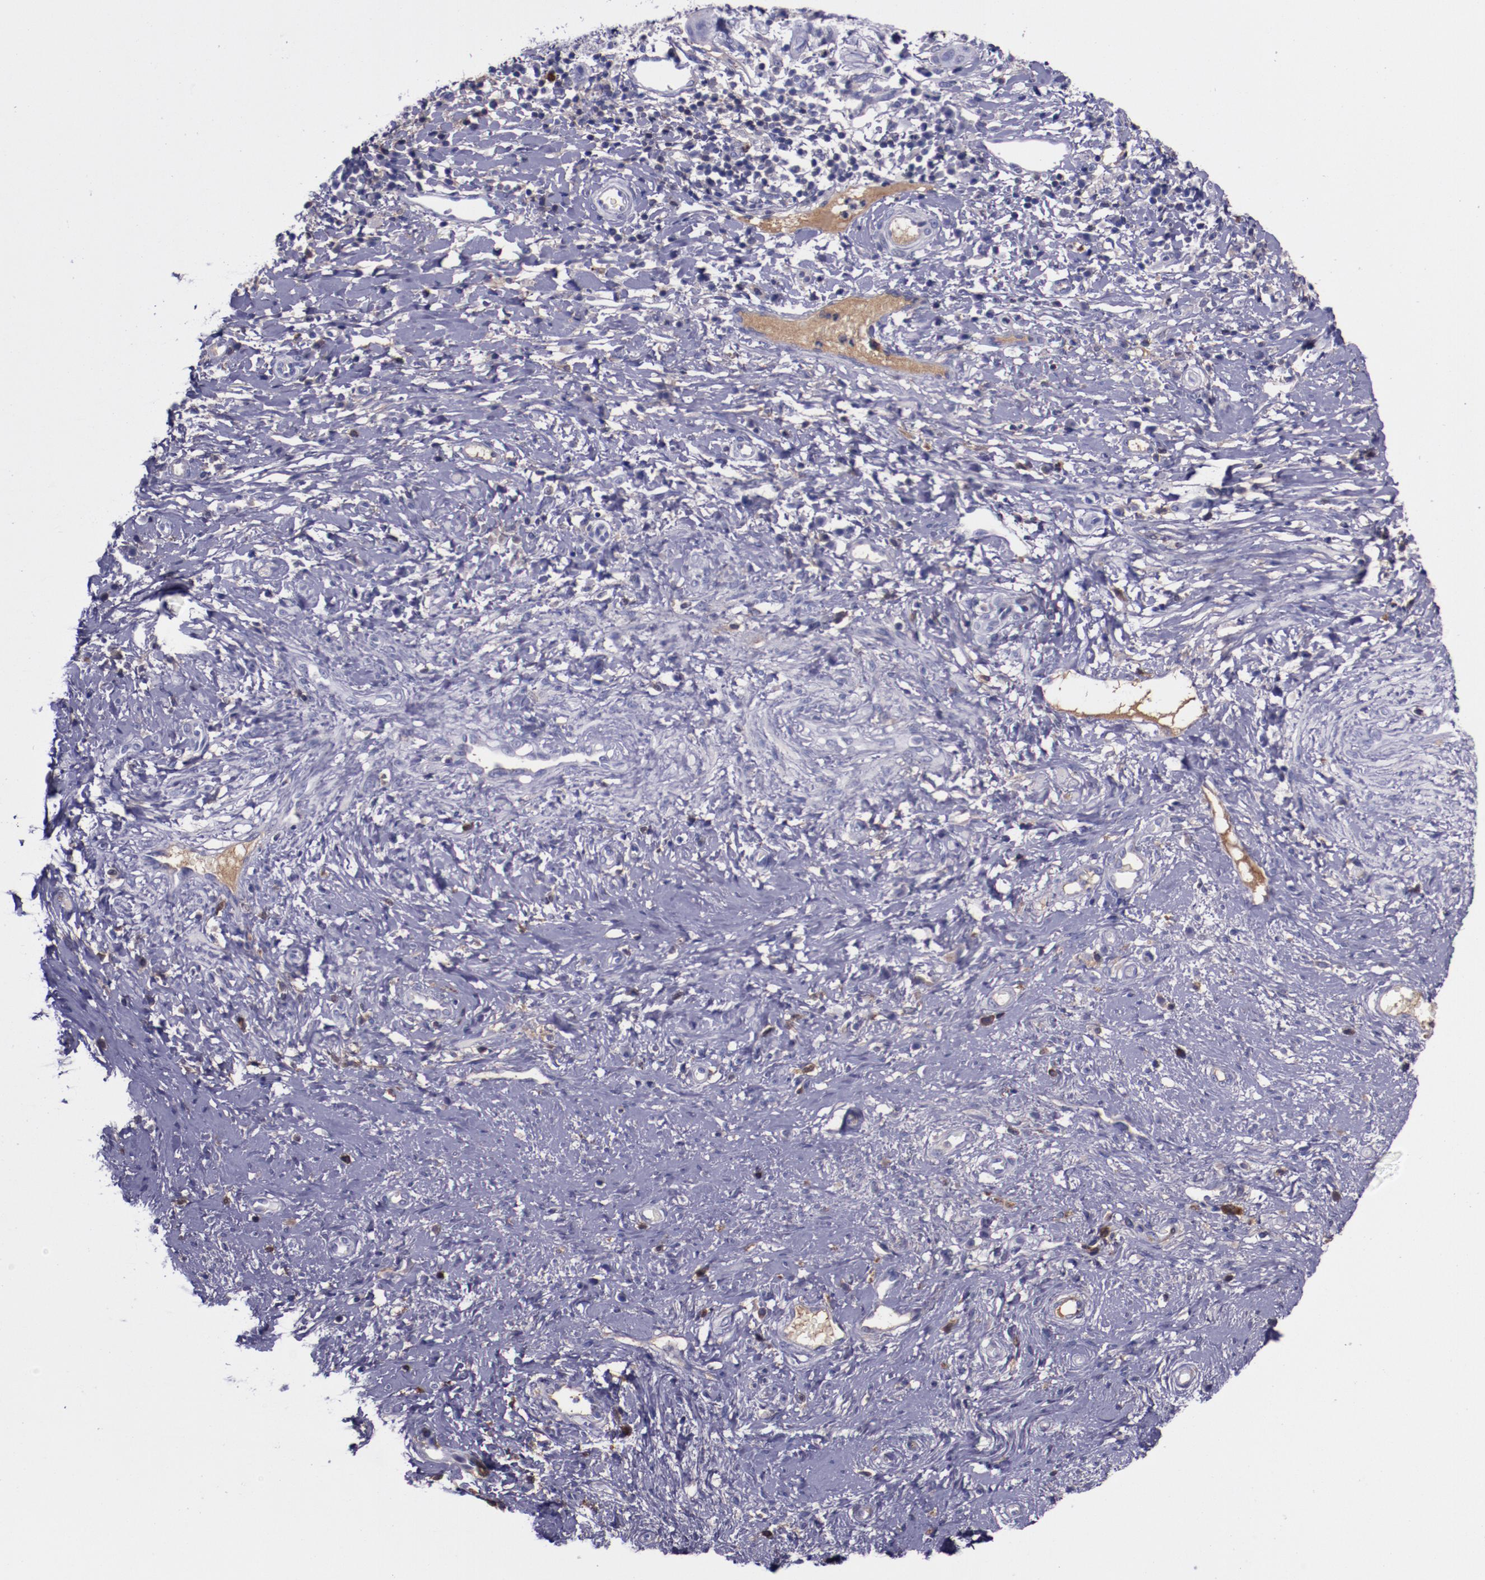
{"staining": {"intensity": "negative", "quantity": "none", "location": "none"}, "tissue": "cervical cancer", "cell_type": "Tumor cells", "image_type": "cancer", "snomed": [{"axis": "morphology", "description": "Normal tissue, NOS"}, {"axis": "morphology", "description": "Squamous cell carcinoma, NOS"}, {"axis": "topography", "description": "Cervix"}], "caption": "Photomicrograph shows no significant protein expression in tumor cells of cervical cancer.", "gene": "APOH", "patient": {"sex": "female", "age": 39}}